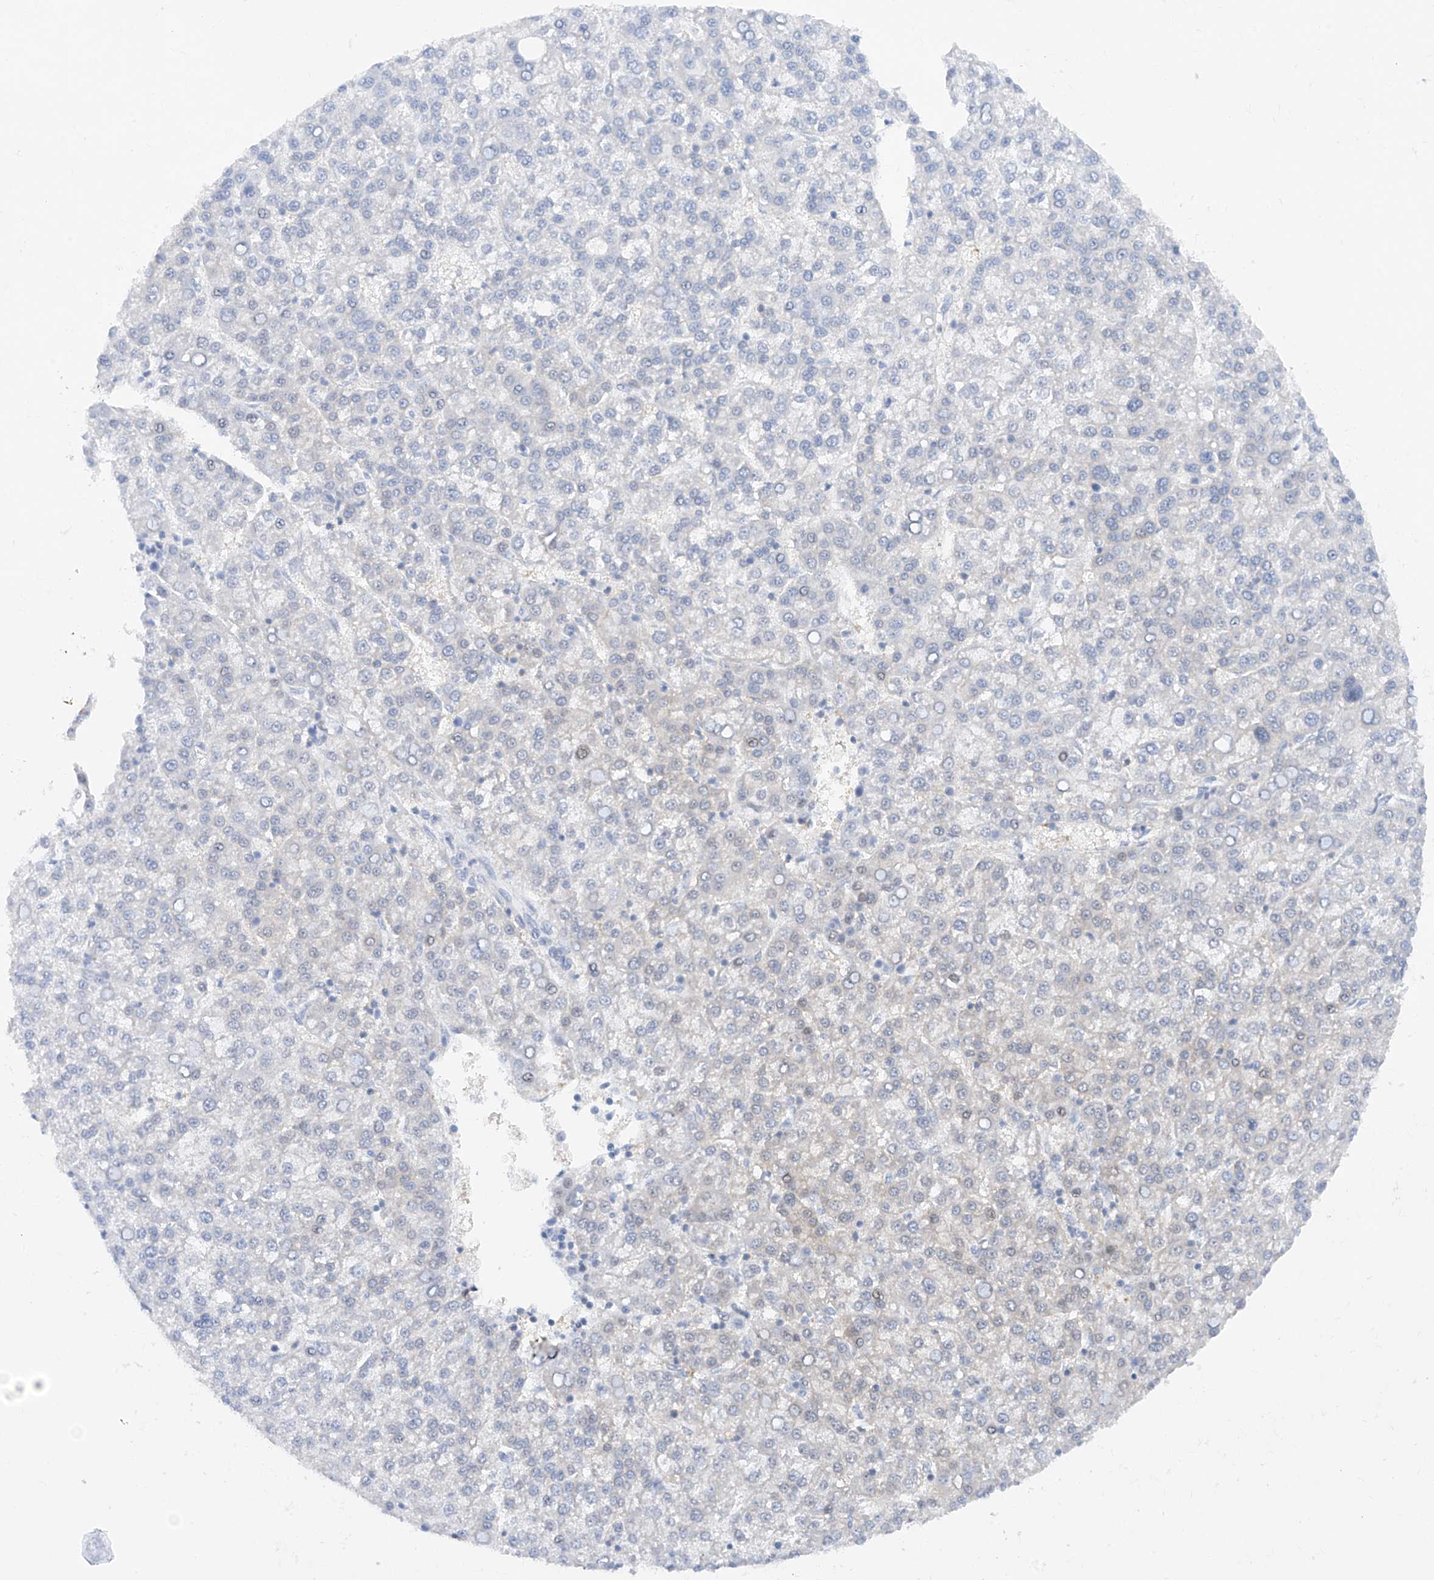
{"staining": {"intensity": "negative", "quantity": "none", "location": "none"}, "tissue": "liver cancer", "cell_type": "Tumor cells", "image_type": "cancer", "snomed": [{"axis": "morphology", "description": "Carcinoma, Hepatocellular, NOS"}, {"axis": "topography", "description": "Liver"}], "caption": "Protein analysis of hepatocellular carcinoma (liver) displays no significant expression in tumor cells.", "gene": "ZNF358", "patient": {"sex": "female", "age": 58}}